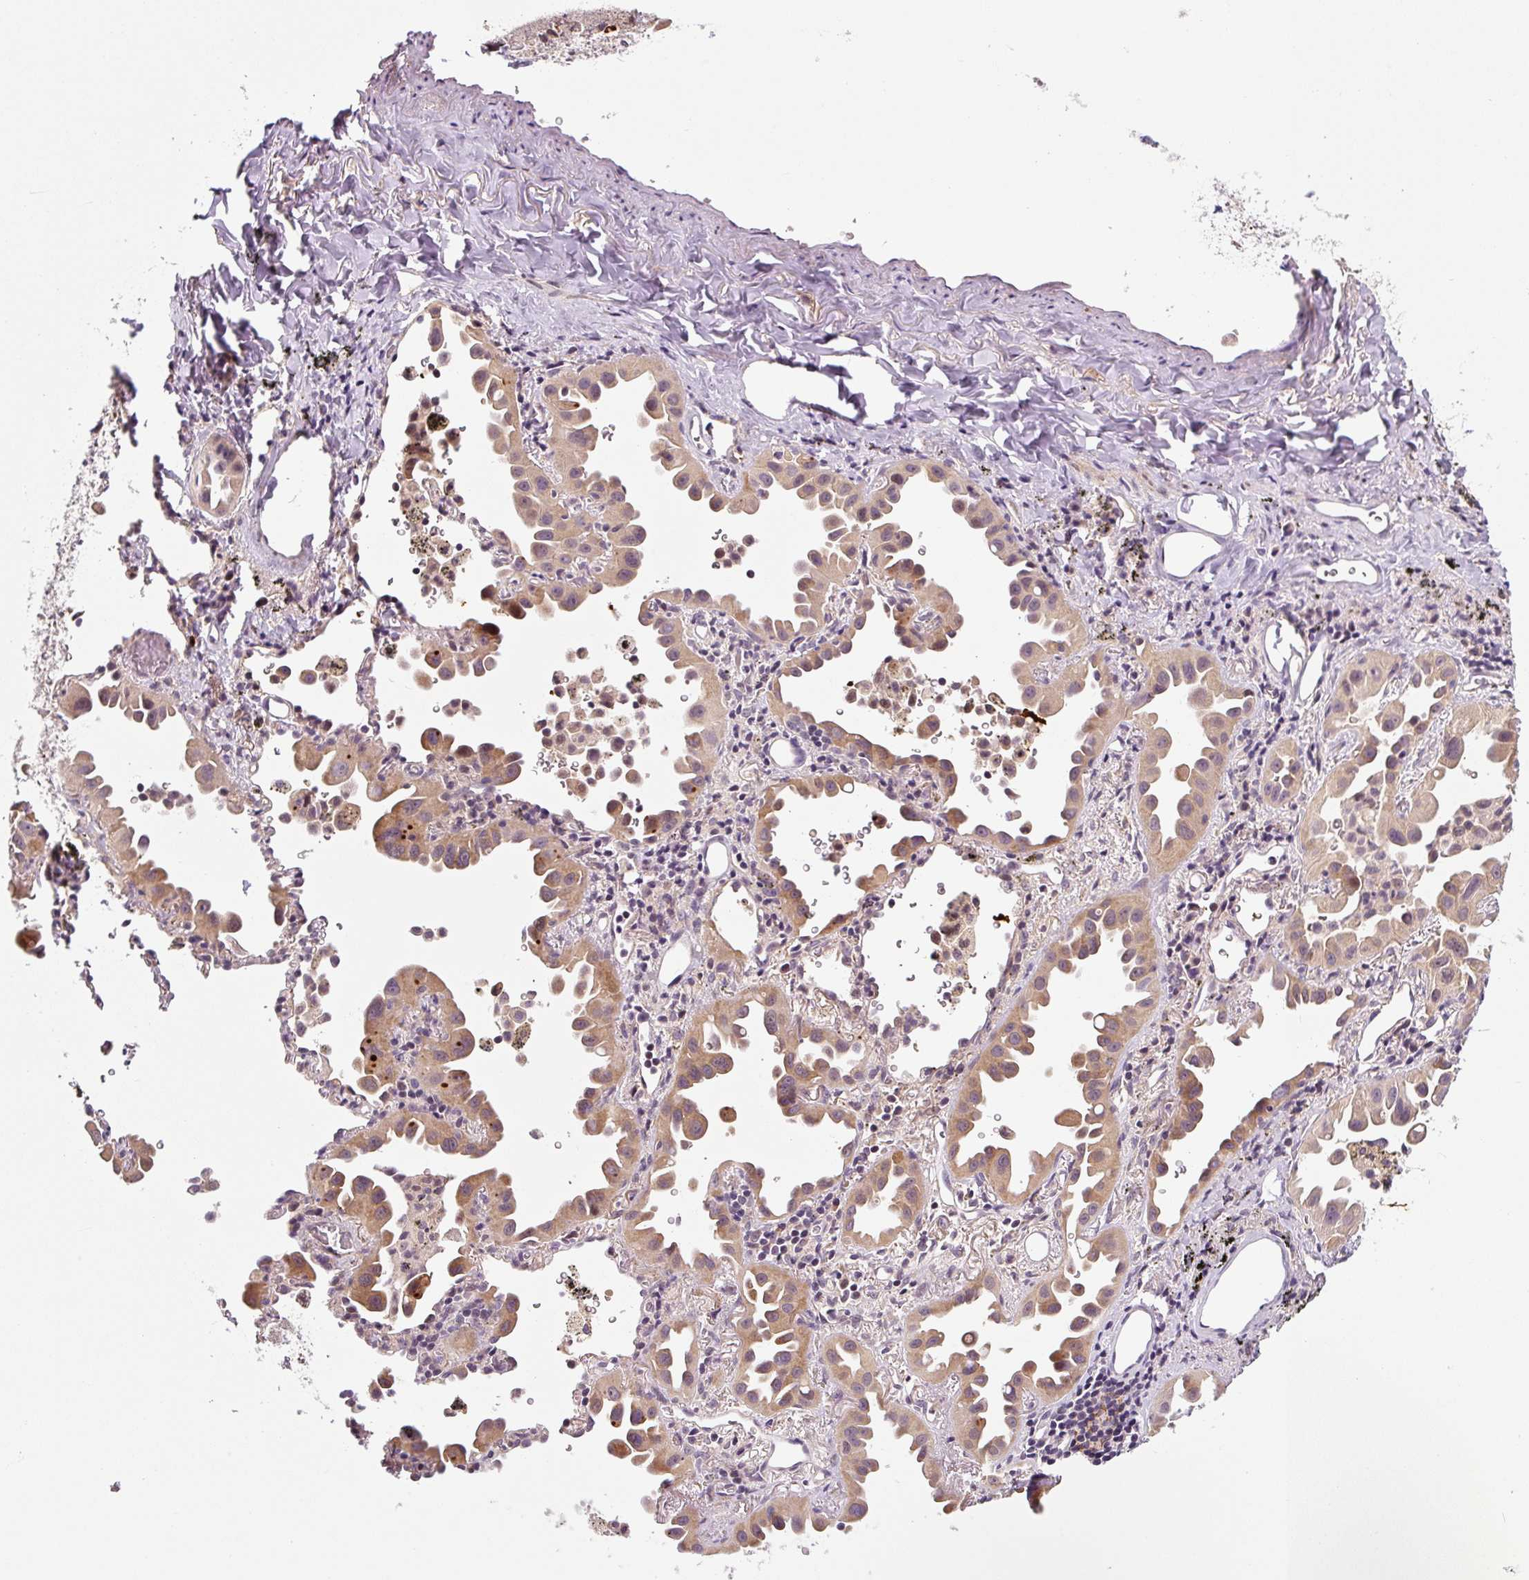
{"staining": {"intensity": "moderate", "quantity": ">75%", "location": "cytoplasmic/membranous"}, "tissue": "lung cancer", "cell_type": "Tumor cells", "image_type": "cancer", "snomed": [{"axis": "morphology", "description": "Adenocarcinoma, NOS"}, {"axis": "topography", "description": "Lung"}], "caption": "Human lung cancer stained for a protein (brown) displays moderate cytoplasmic/membranous positive positivity in about >75% of tumor cells.", "gene": "PRKAA2", "patient": {"sex": "male", "age": 68}}